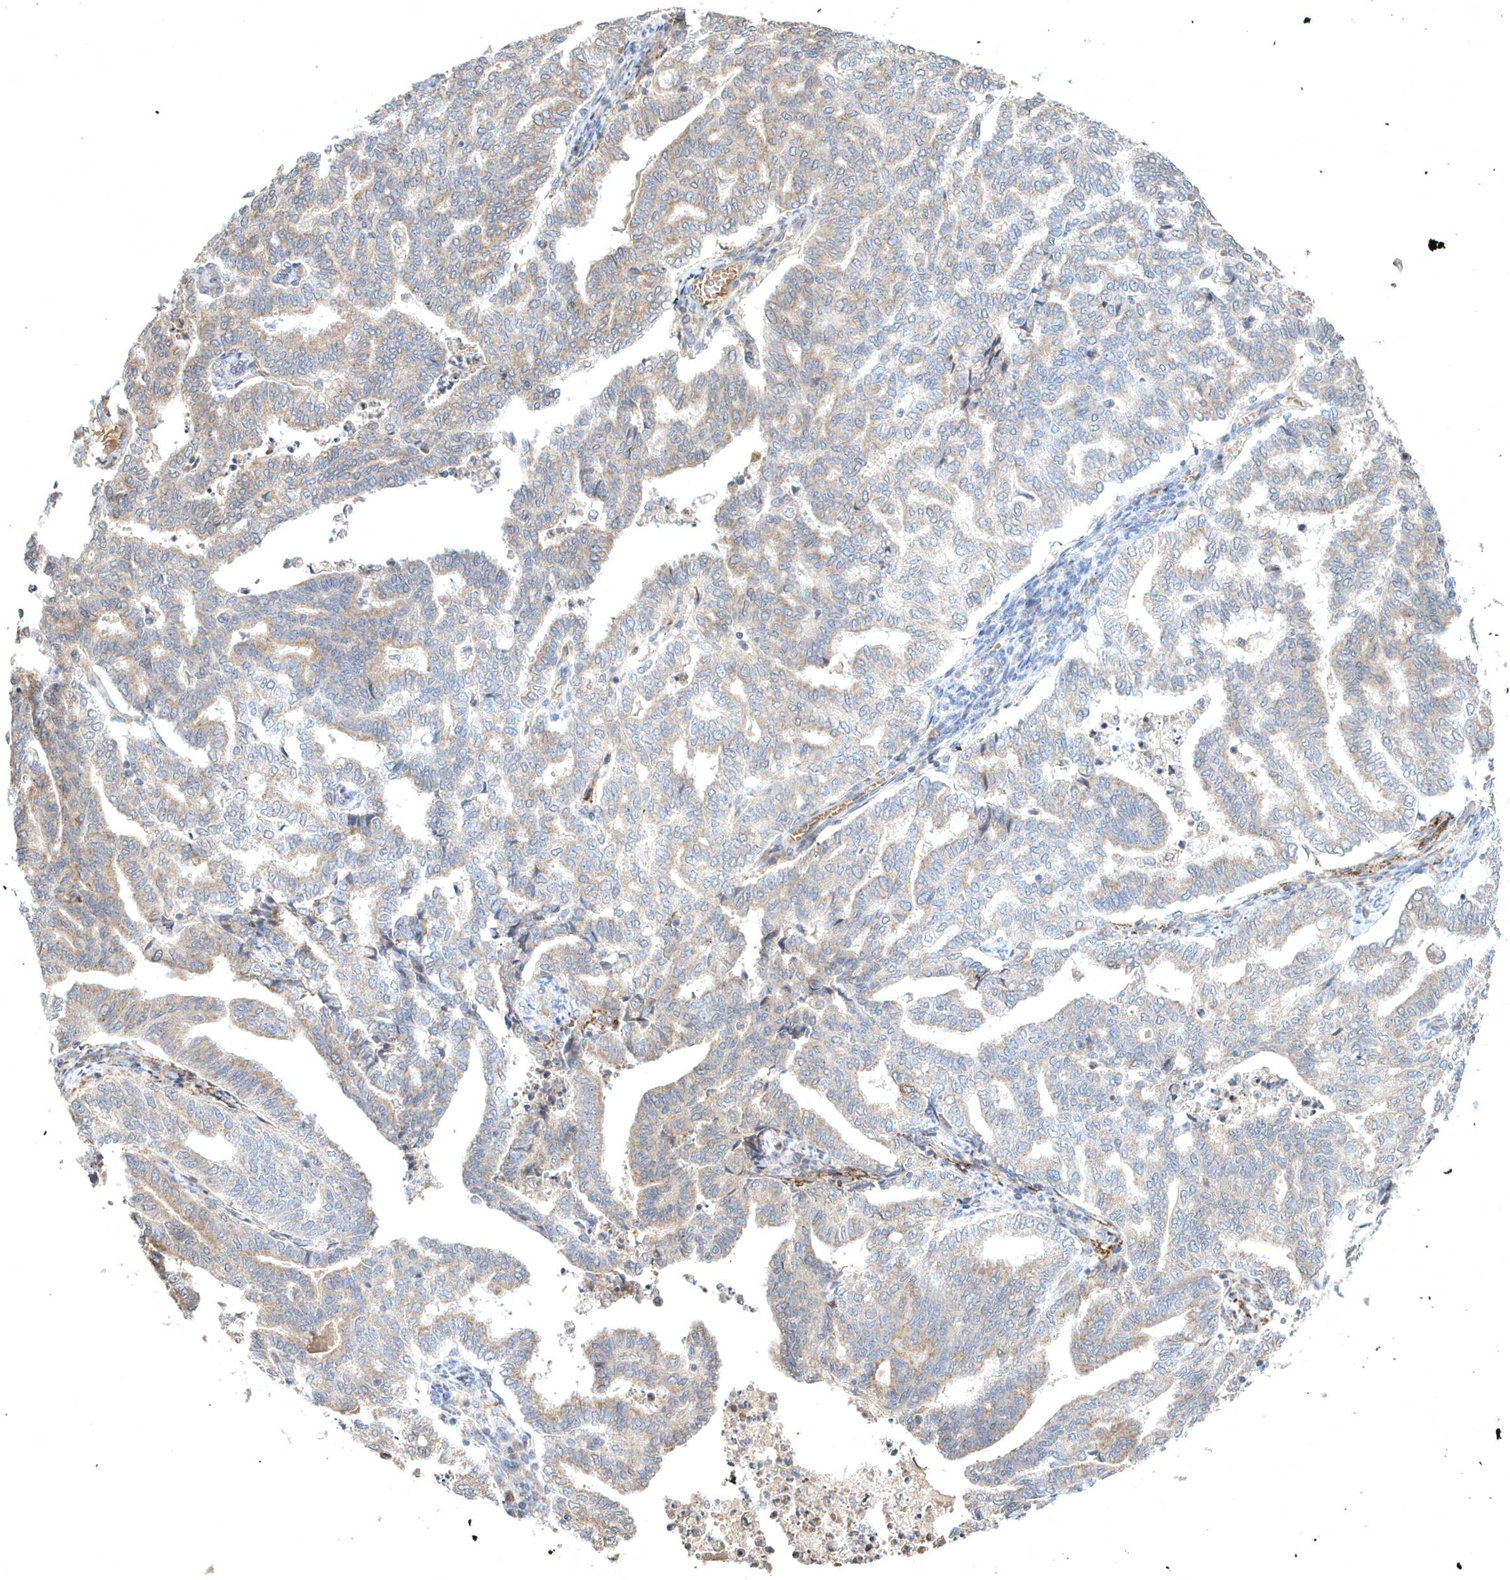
{"staining": {"intensity": "weak", "quantity": "<25%", "location": "cytoplasmic/membranous"}, "tissue": "endometrial cancer", "cell_type": "Tumor cells", "image_type": "cancer", "snomed": [{"axis": "morphology", "description": "Adenocarcinoma, NOS"}, {"axis": "topography", "description": "Endometrium"}], "caption": "Immunohistochemistry of endometrial cancer (adenocarcinoma) exhibits no positivity in tumor cells.", "gene": "HMGCS1", "patient": {"sex": "female", "age": 79}}